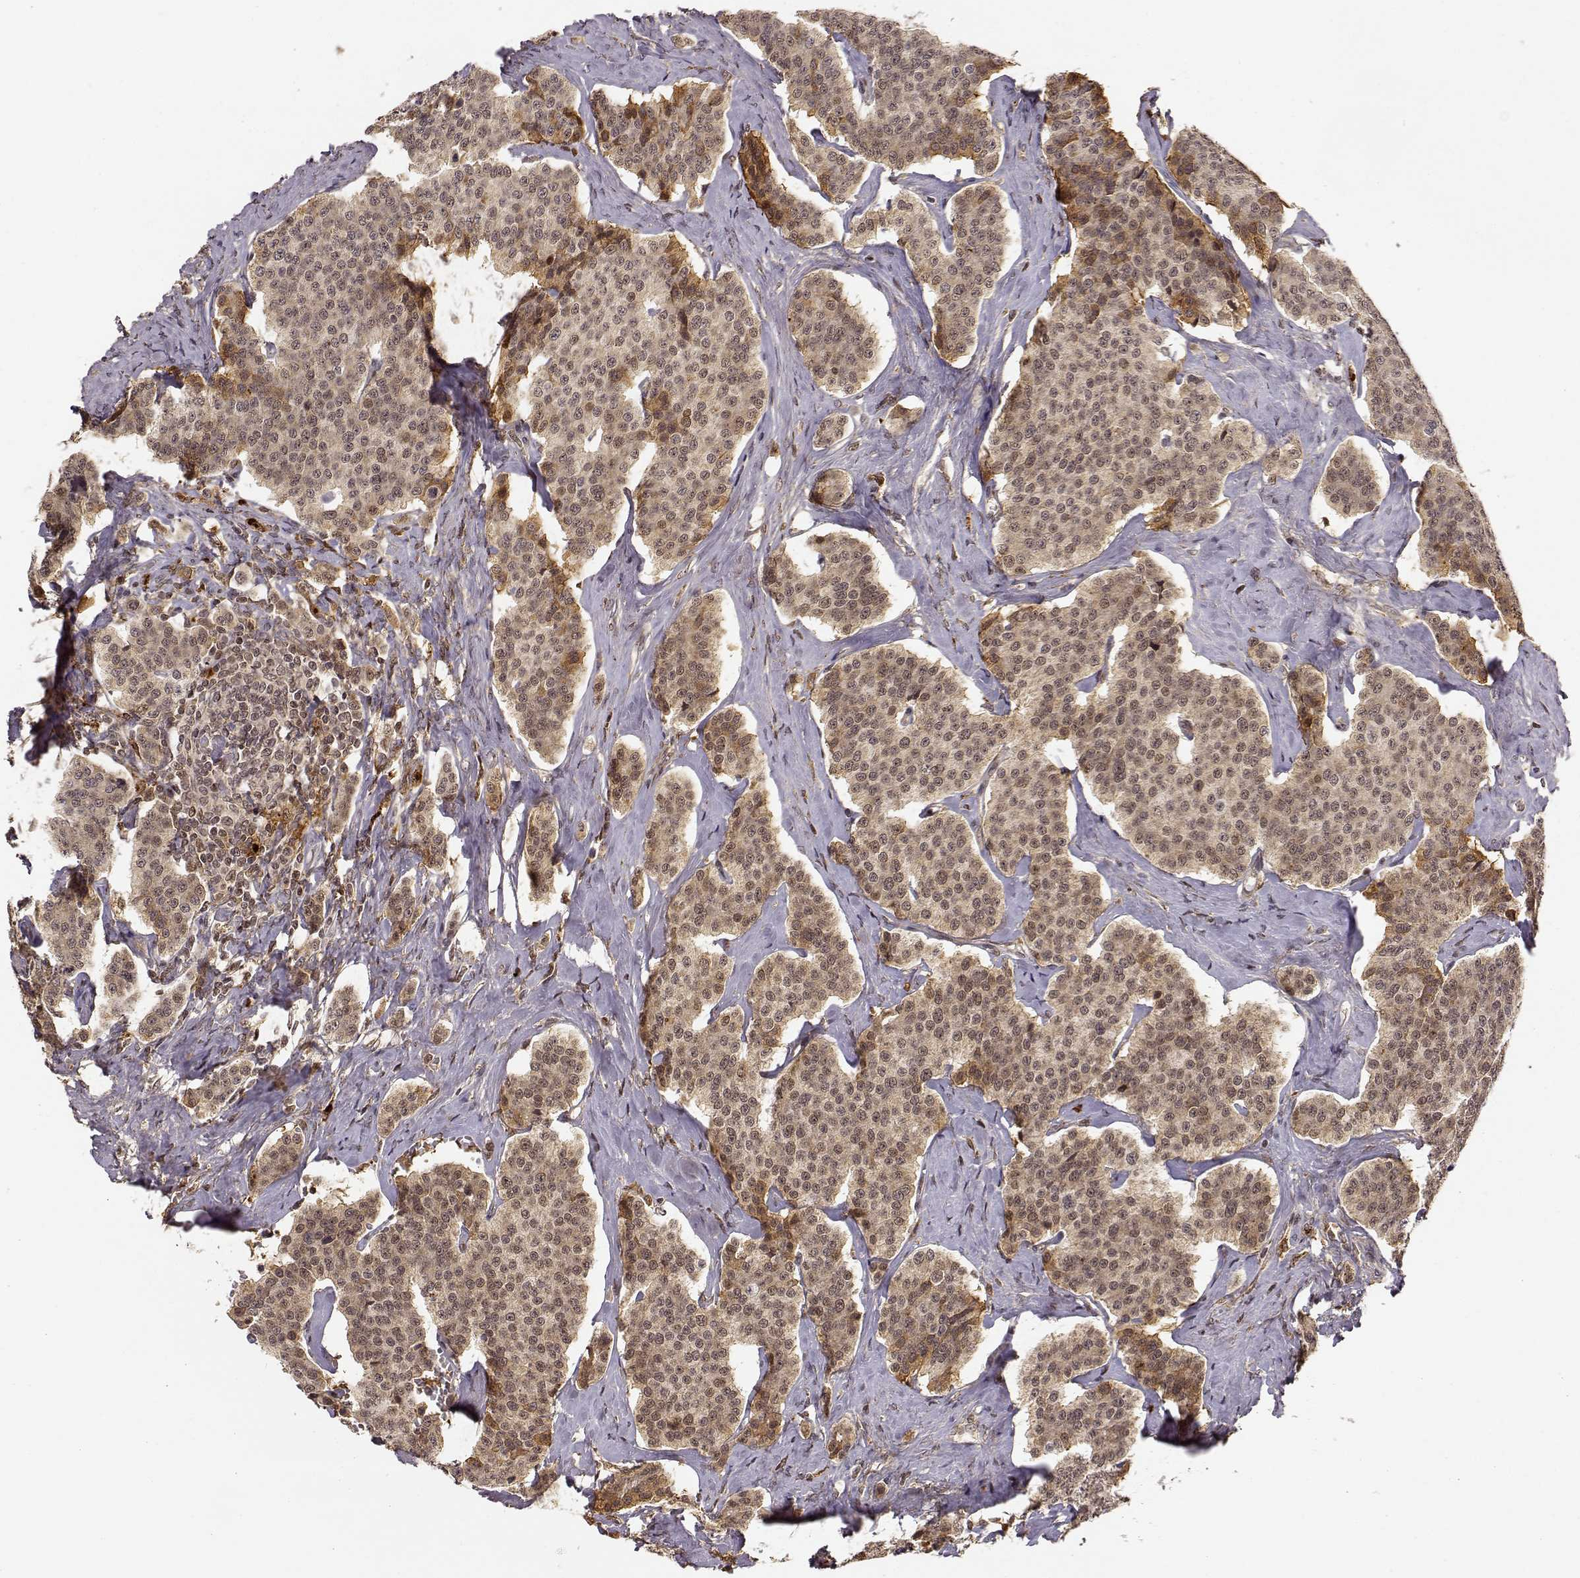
{"staining": {"intensity": "weak", "quantity": ">75%", "location": "cytoplasmic/membranous,nuclear"}, "tissue": "carcinoid", "cell_type": "Tumor cells", "image_type": "cancer", "snomed": [{"axis": "morphology", "description": "Carcinoid, malignant, NOS"}, {"axis": "topography", "description": "Small intestine"}], "caption": "DAB immunohistochemical staining of carcinoid (malignant) displays weak cytoplasmic/membranous and nuclear protein expression in about >75% of tumor cells. The staining was performed using DAB, with brown indicating positive protein expression. Nuclei are stained blue with hematoxylin.", "gene": "MAEA", "patient": {"sex": "female", "age": 58}}